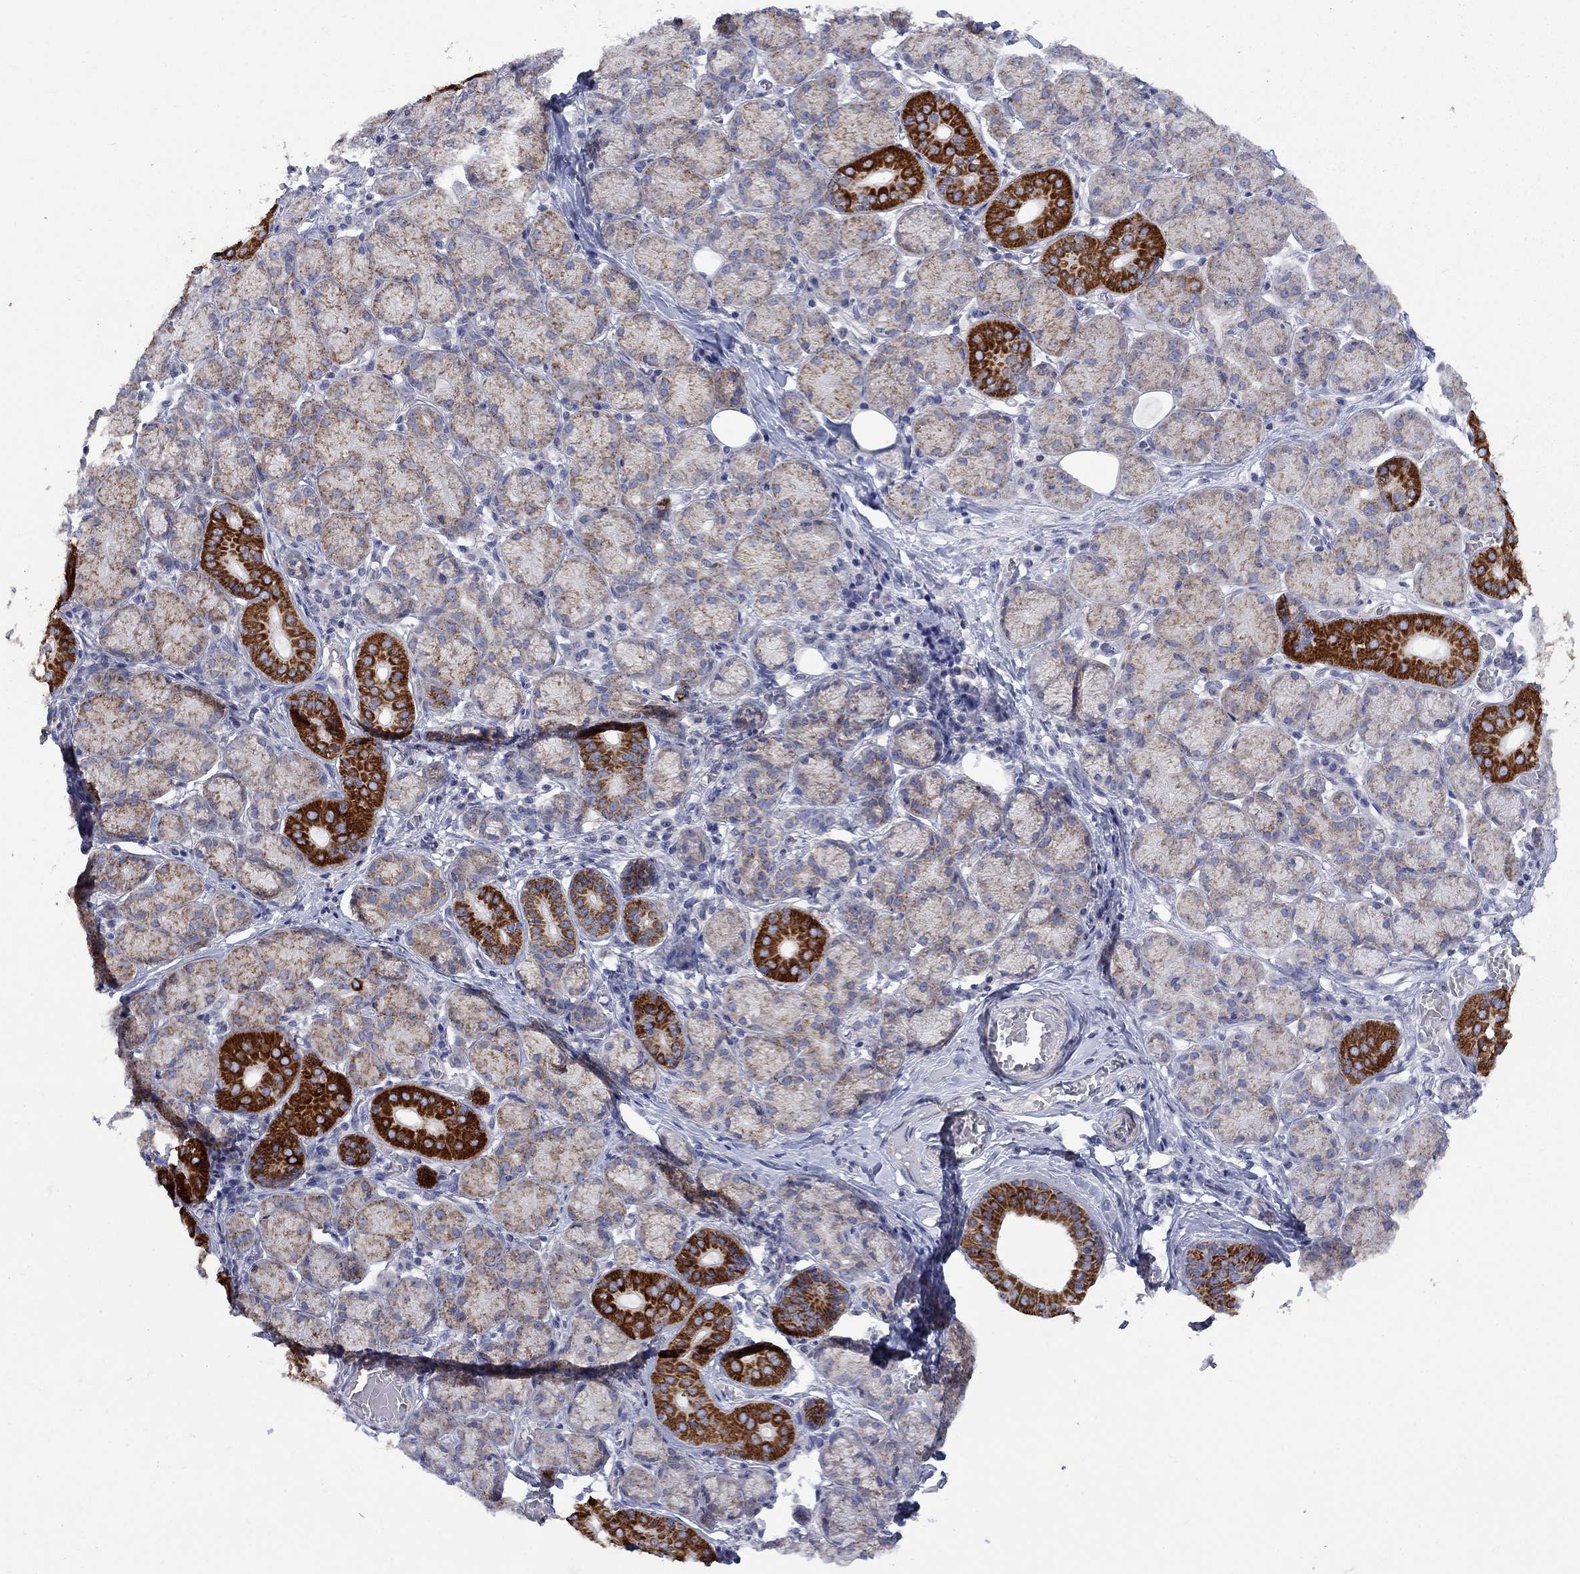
{"staining": {"intensity": "strong", "quantity": "<25%", "location": "cytoplasmic/membranous"}, "tissue": "salivary gland", "cell_type": "Glandular cells", "image_type": "normal", "snomed": [{"axis": "morphology", "description": "Normal tissue, NOS"}, {"axis": "topography", "description": "Salivary gland"}, {"axis": "topography", "description": "Peripheral nerve tissue"}], "caption": "Protein expression analysis of benign salivary gland displays strong cytoplasmic/membranous positivity in approximately <25% of glandular cells. (brown staining indicates protein expression, while blue staining denotes nuclei).", "gene": "CISD1", "patient": {"sex": "female", "age": 24}}